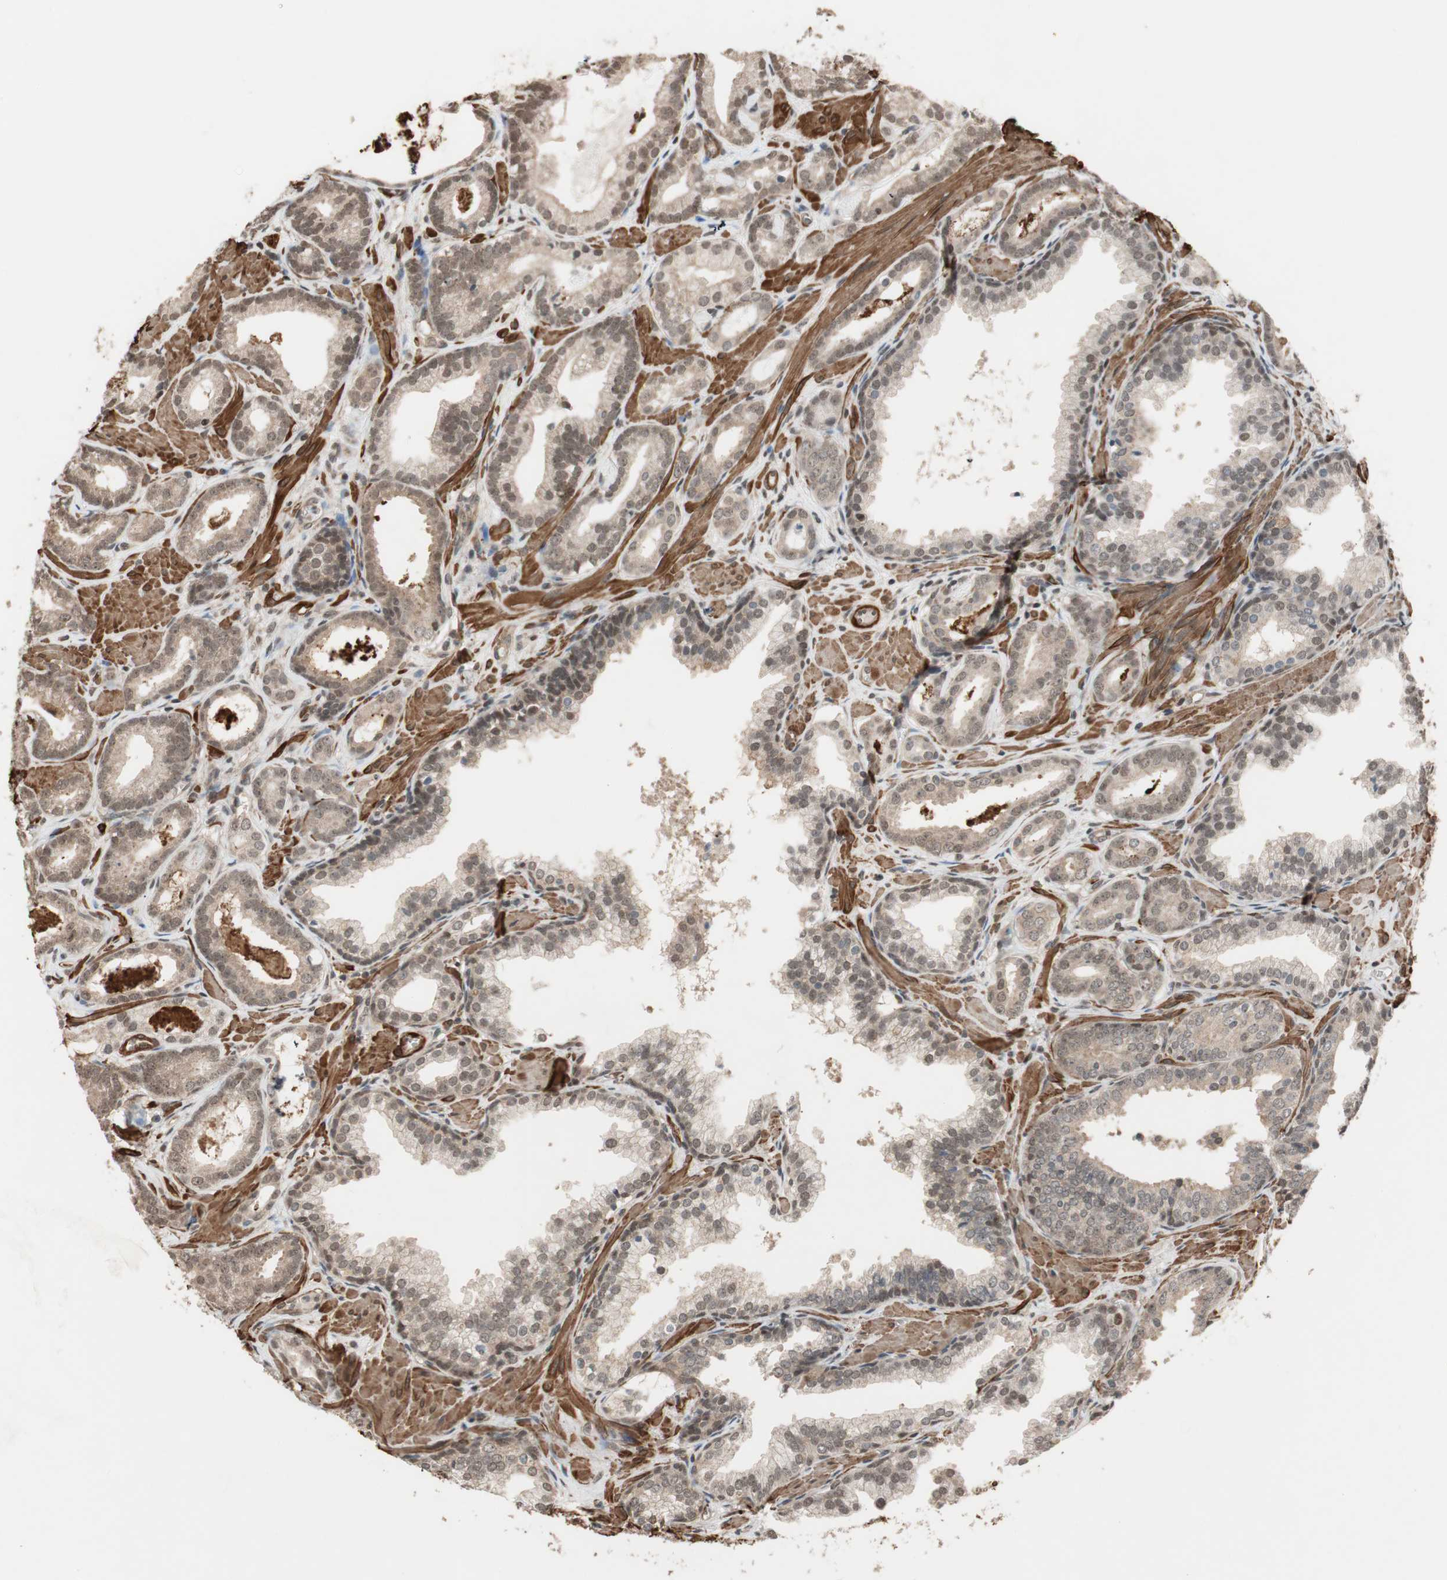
{"staining": {"intensity": "weak", "quantity": "25%-75%", "location": "cytoplasmic/membranous,nuclear"}, "tissue": "prostate cancer", "cell_type": "Tumor cells", "image_type": "cancer", "snomed": [{"axis": "morphology", "description": "Adenocarcinoma, Low grade"}, {"axis": "topography", "description": "Prostate"}], "caption": "Prostate cancer (low-grade adenocarcinoma) stained for a protein reveals weak cytoplasmic/membranous and nuclear positivity in tumor cells. The staining is performed using DAB (3,3'-diaminobenzidine) brown chromogen to label protein expression. The nuclei are counter-stained blue using hematoxylin.", "gene": "DRAP1", "patient": {"sex": "male", "age": 57}}